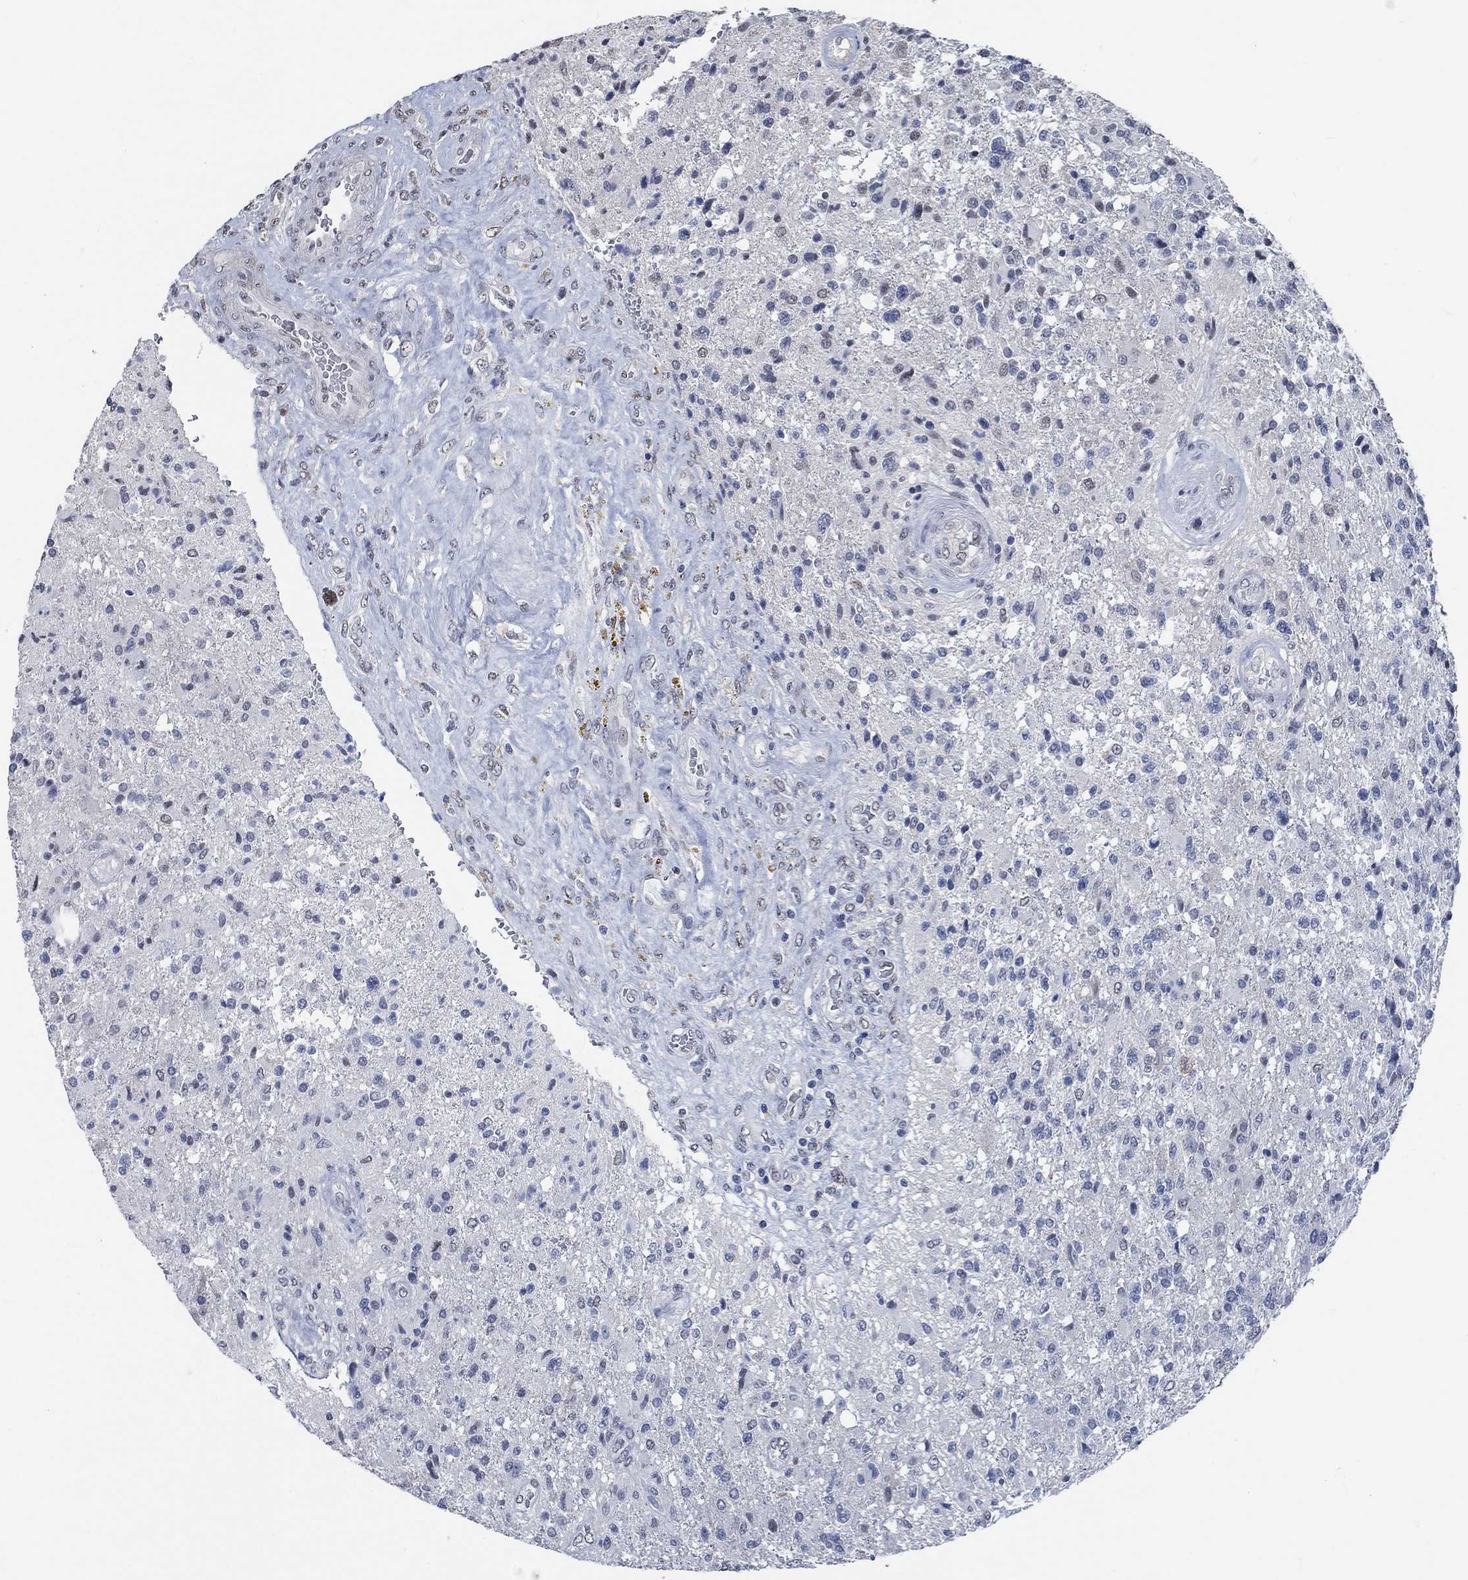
{"staining": {"intensity": "negative", "quantity": "none", "location": "none"}, "tissue": "glioma", "cell_type": "Tumor cells", "image_type": "cancer", "snomed": [{"axis": "morphology", "description": "Glioma, malignant, High grade"}, {"axis": "topography", "description": "Brain"}], "caption": "IHC histopathology image of neoplastic tissue: human glioma stained with DAB (3,3'-diaminobenzidine) demonstrates no significant protein expression in tumor cells.", "gene": "OBSCN", "patient": {"sex": "male", "age": 56}}